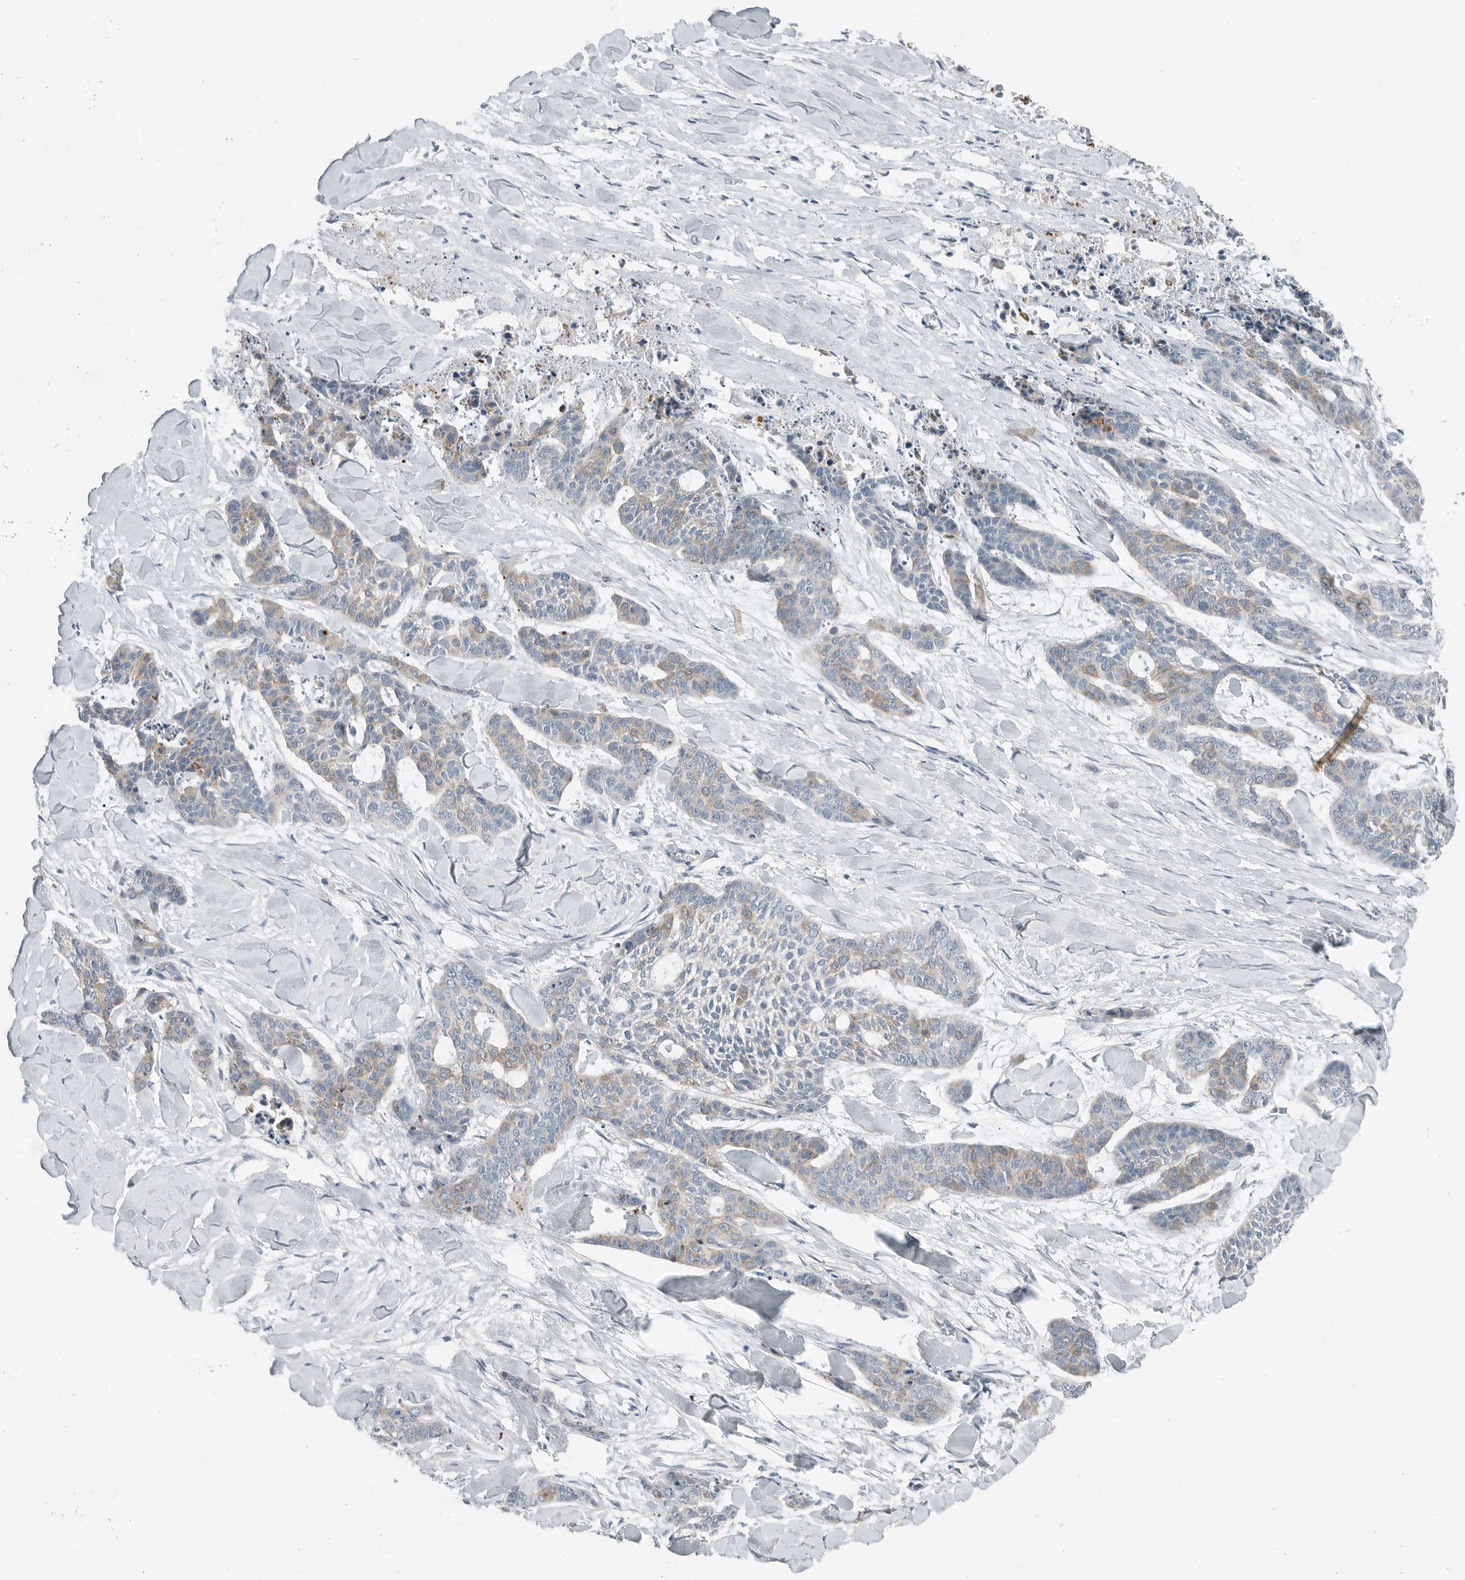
{"staining": {"intensity": "weak", "quantity": "<25%", "location": "cytoplasmic/membranous"}, "tissue": "skin cancer", "cell_type": "Tumor cells", "image_type": "cancer", "snomed": [{"axis": "morphology", "description": "Basal cell carcinoma"}, {"axis": "topography", "description": "Skin"}], "caption": "There is no significant expression in tumor cells of skin basal cell carcinoma.", "gene": "SERPINB7", "patient": {"sex": "female", "age": 64}}